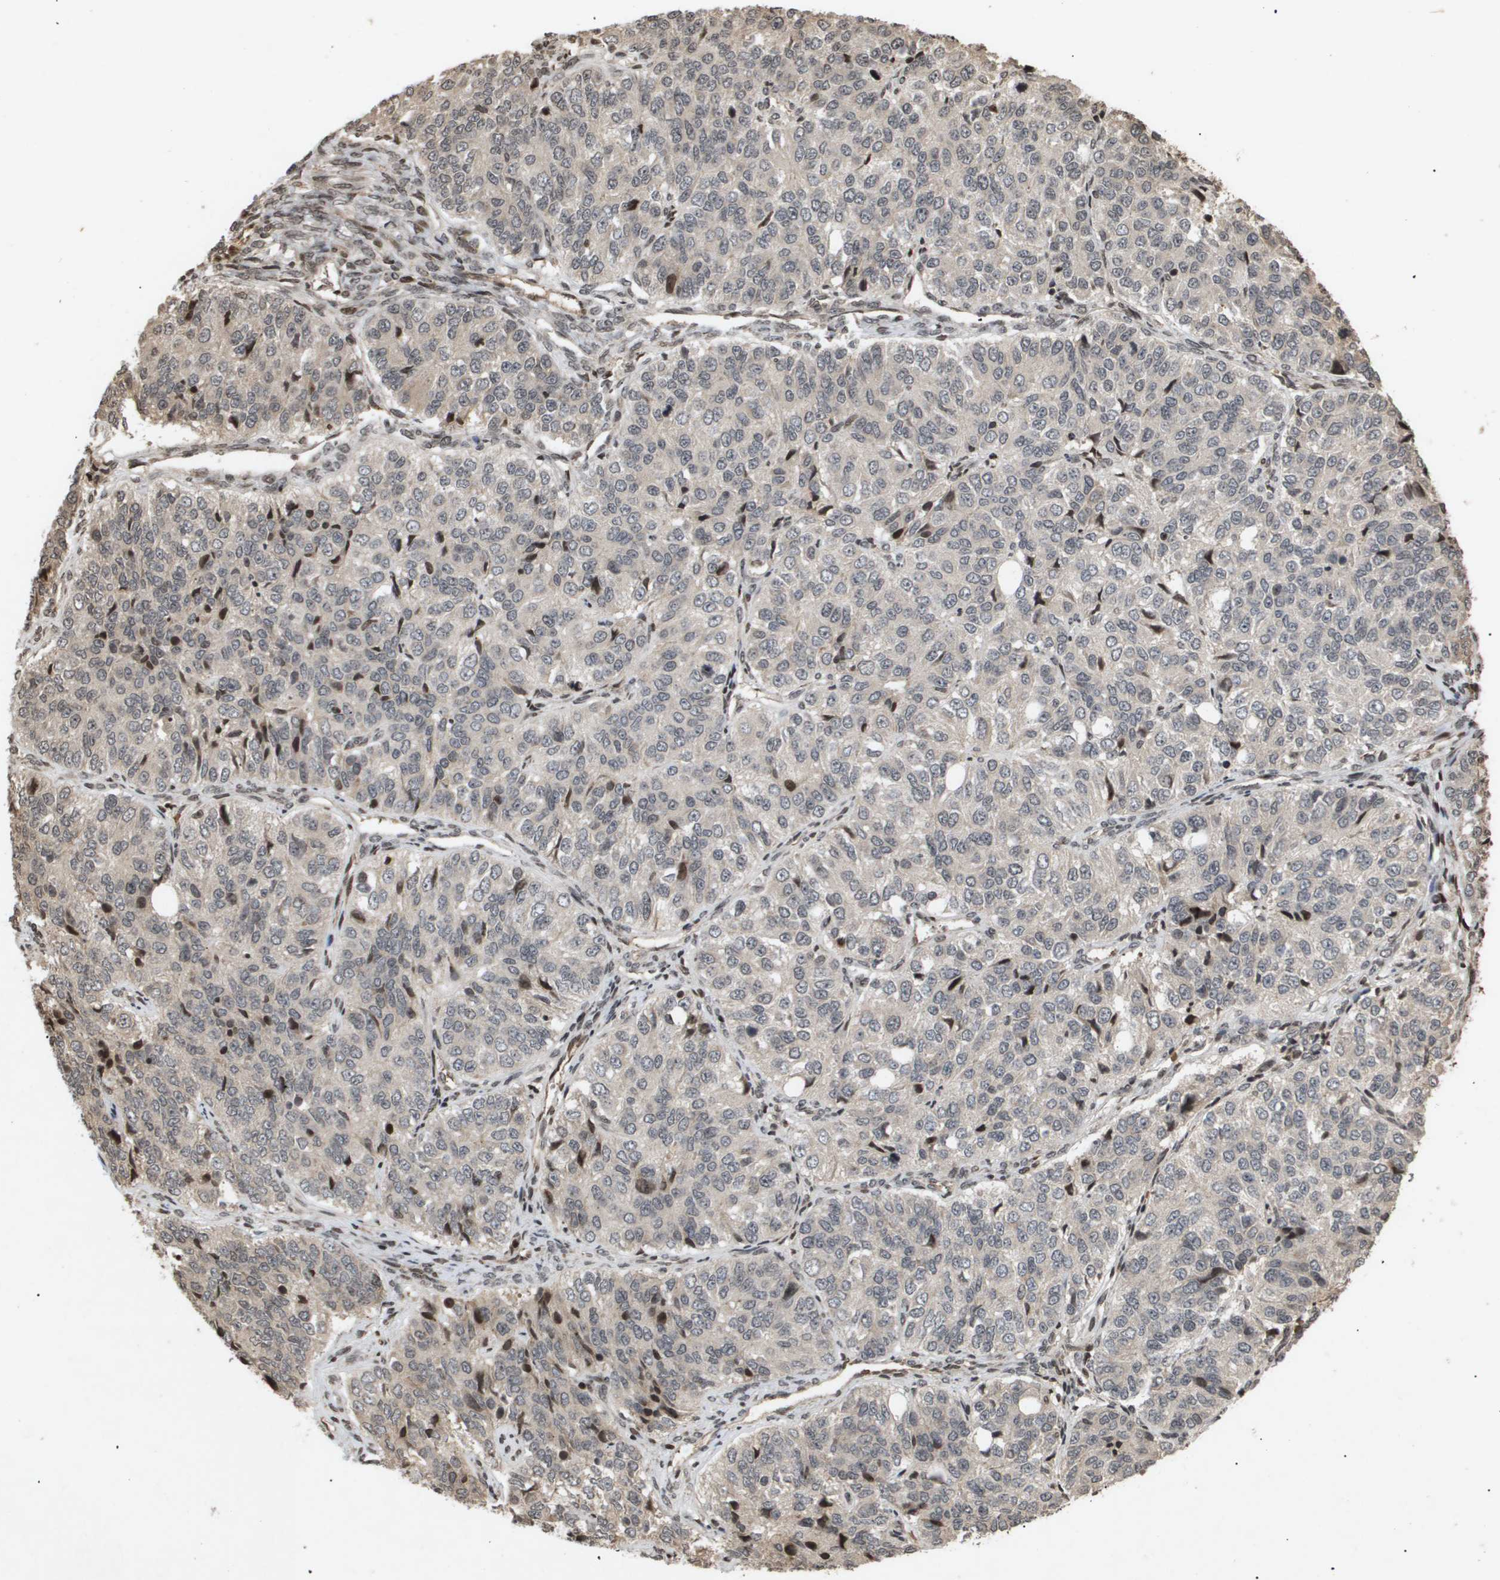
{"staining": {"intensity": "negative", "quantity": "none", "location": "none"}, "tissue": "ovarian cancer", "cell_type": "Tumor cells", "image_type": "cancer", "snomed": [{"axis": "morphology", "description": "Carcinoma, endometroid"}, {"axis": "topography", "description": "Ovary"}], "caption": "Protein analysis of endometroid carcinoma (ovarian) exhibits no significant expression in tumor cells.", "gene": "HSPA6", "patient": {"sex": "female", "age": 51}}